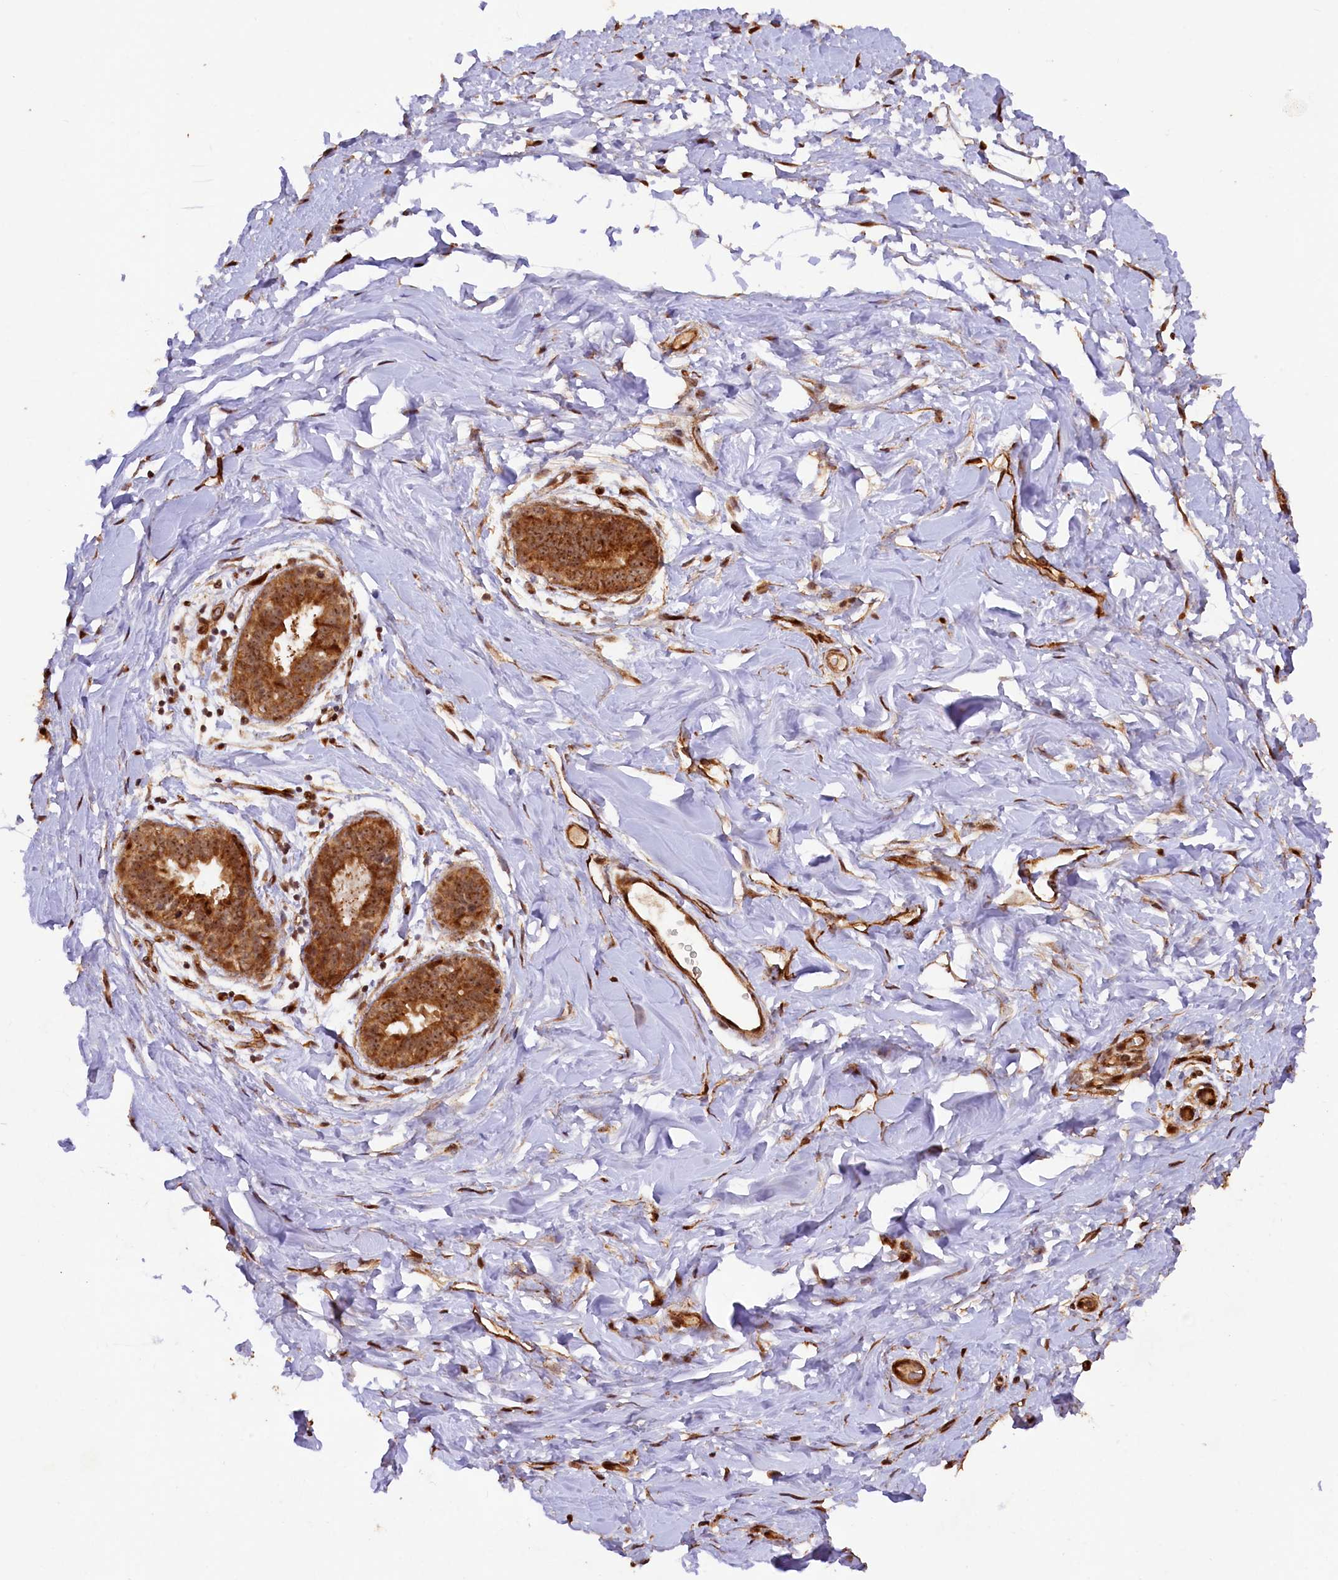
{"staining": {"intensity": "strong", "quantity": ">75%", "location": "cytoplasmic/membranous,nuclear"}, "tissue": "adipose tissue", "cell_type": "Adipocytes", "image_type": "normal", "snomed": [{"axis": "morphology", "description": "Normal tissue, NOS"}, {"axis": "topography", "description": "Breast"}], "caption": "A micrograph showing strong cytoplasmic/membranous,nuclear staining in approximately >75% of adipocytes in normal adipose tissue, as visualized by brown immunohistochemical staining.", "gene": "SHPRH", "patient": {"sex": "female", "age": 26}}